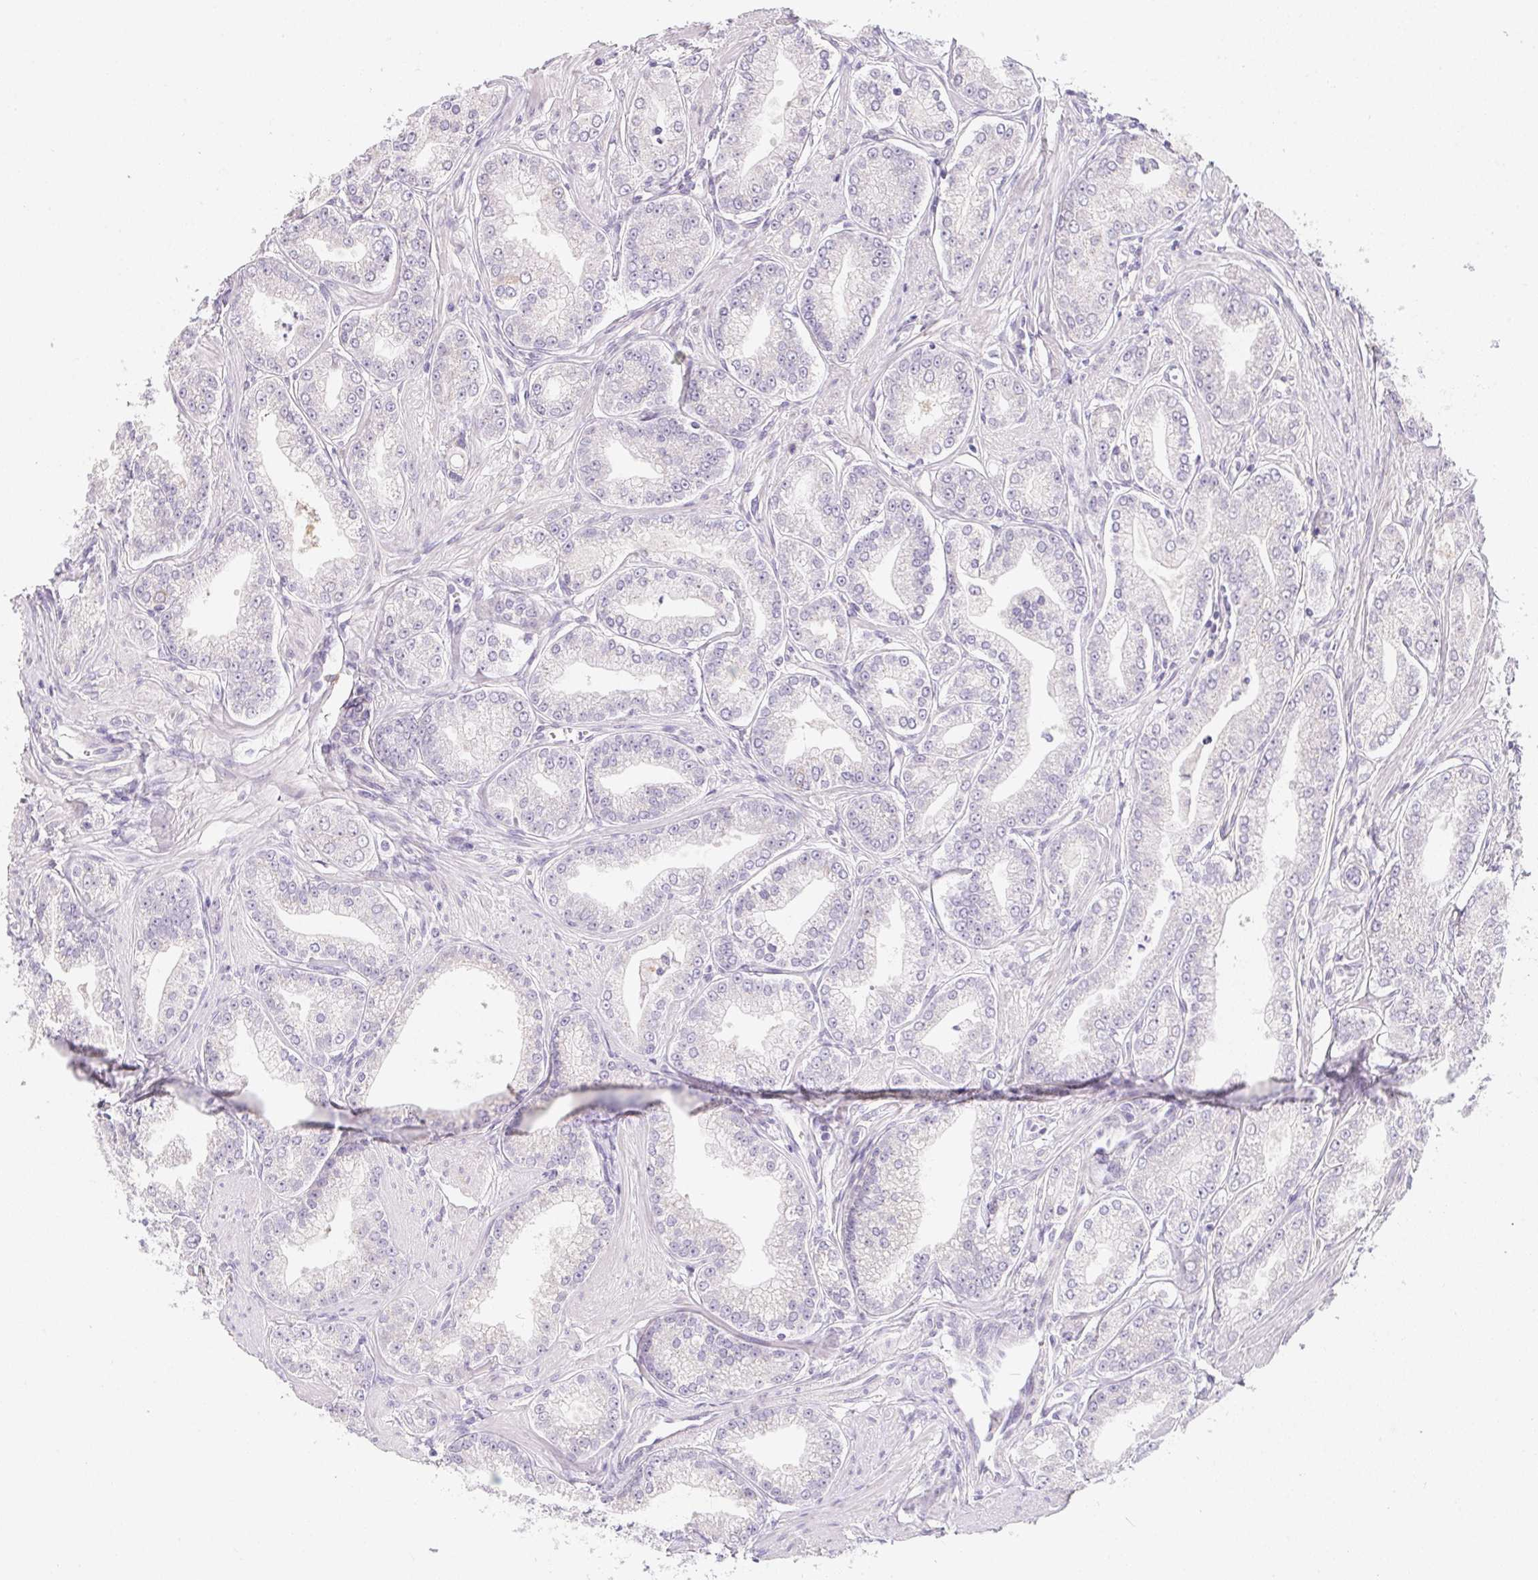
{"staining": {"intensity": "negative", "quantity": "none", "location": "none"}, "tissue": "prostate cancer", "cell_type": "Tumor cells", "image_type": "cancer", "snomed": [{"axis": "morphology", "description": "Adenocarcinoma, NOS"}, {"axis": "topography", "description": "Prostate"}], "caption": "Tumor cells are negative for brown protein staining in adenocarcinoma (prostate).", "gene": "MAP1A", "patient": {"sex": "male", "age": 71}}